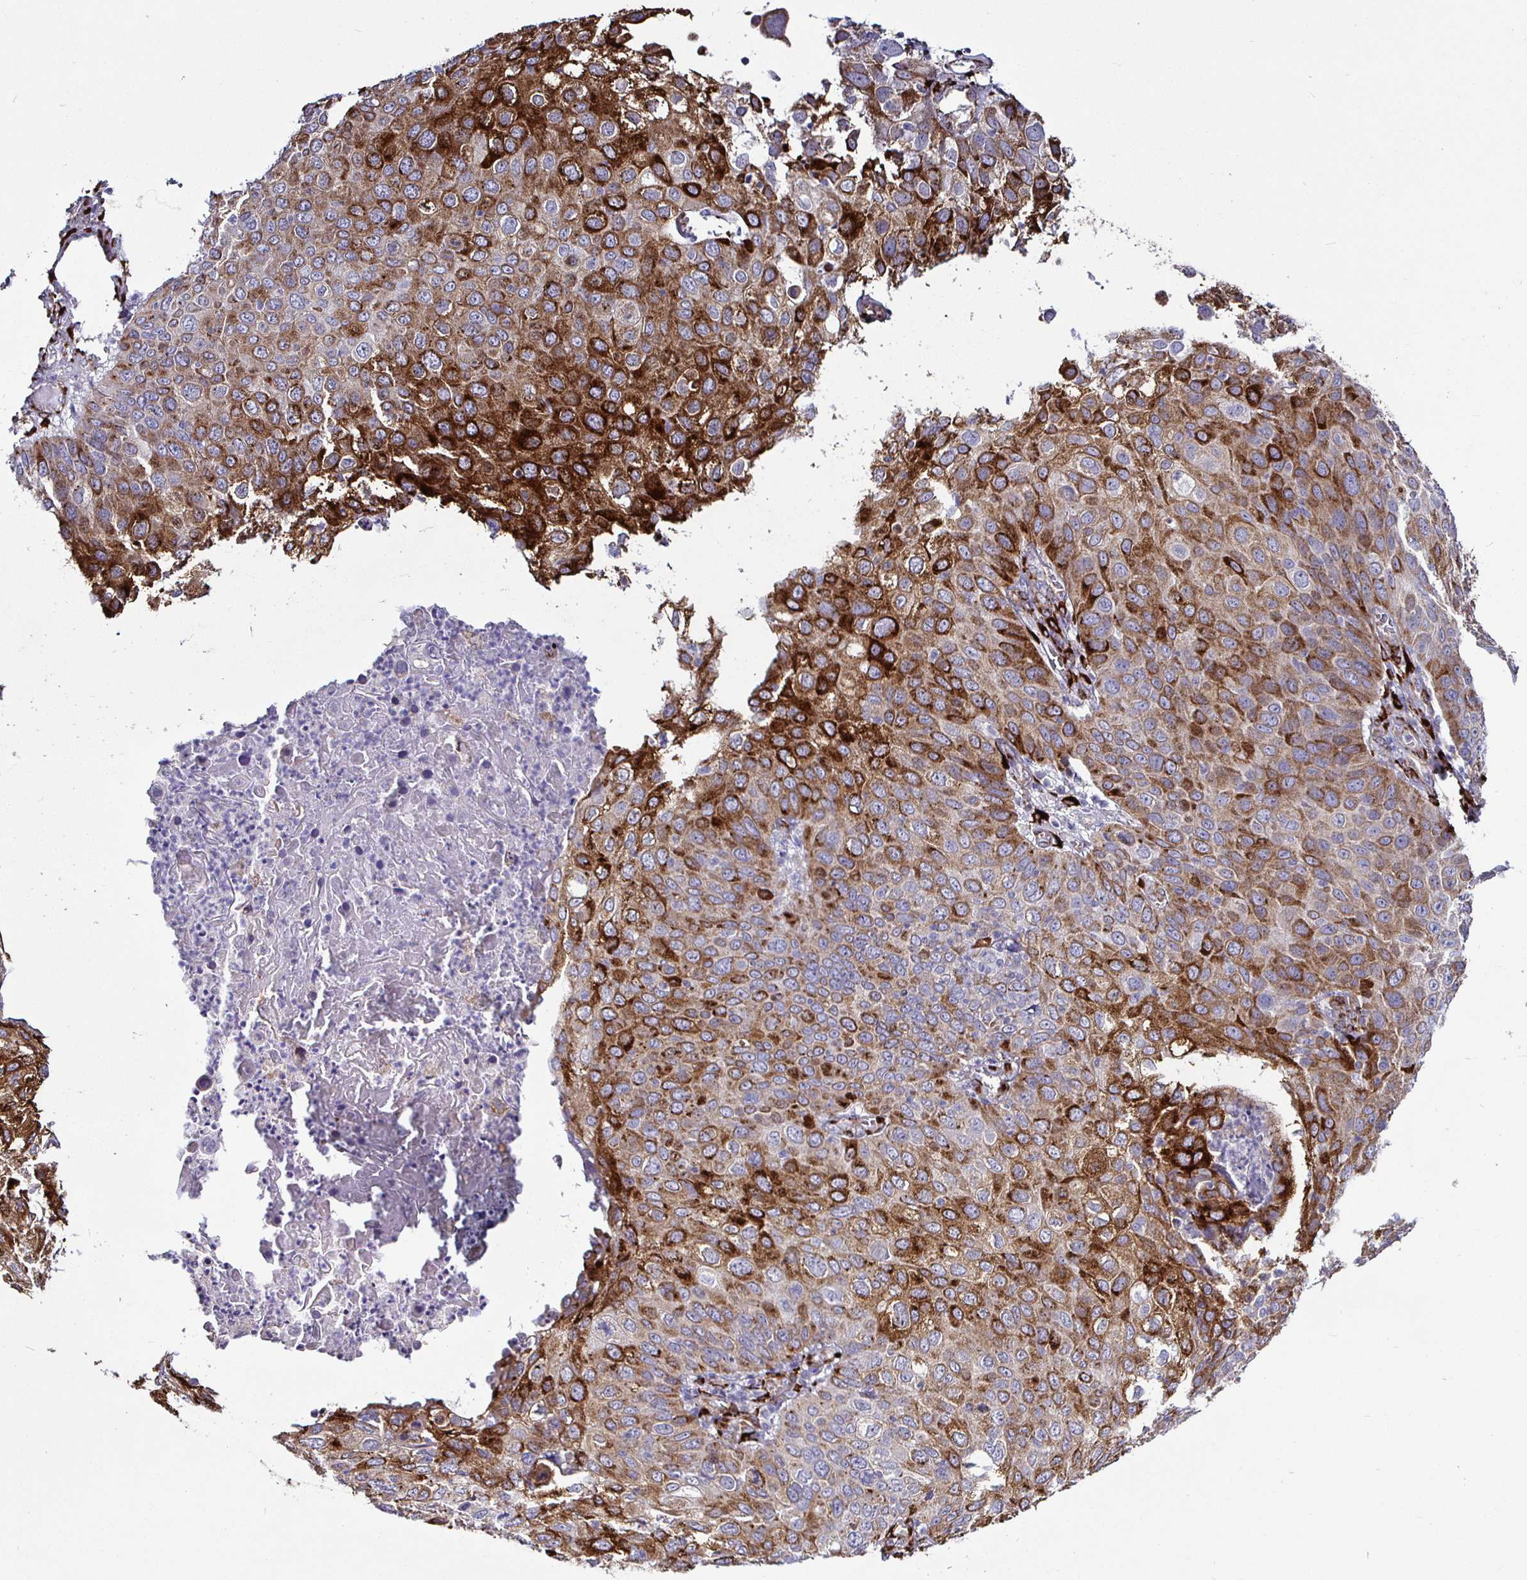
{"staining": {"intensity": "strong", "quantity": "25%-75%", "location": "cytoplasmic/membranous"}, "tissue": "skin cancer", "cell_type": "Tumor cells", "image_type": "cancer", "snomed": [{"axis": "morphology", "description": "Squamous cell carcinoma, NOS"}, {"axis": "topography", "description": "Skin"}], "caption": "A high amount of strong cytoplasmic/membranous staining is seen in about 25%-75% of tumor cells in skin cancer (squamous cell carcinoma) tissue.", "gene": "P4HA2", "patient": {"sex": "male", "age": 87}}